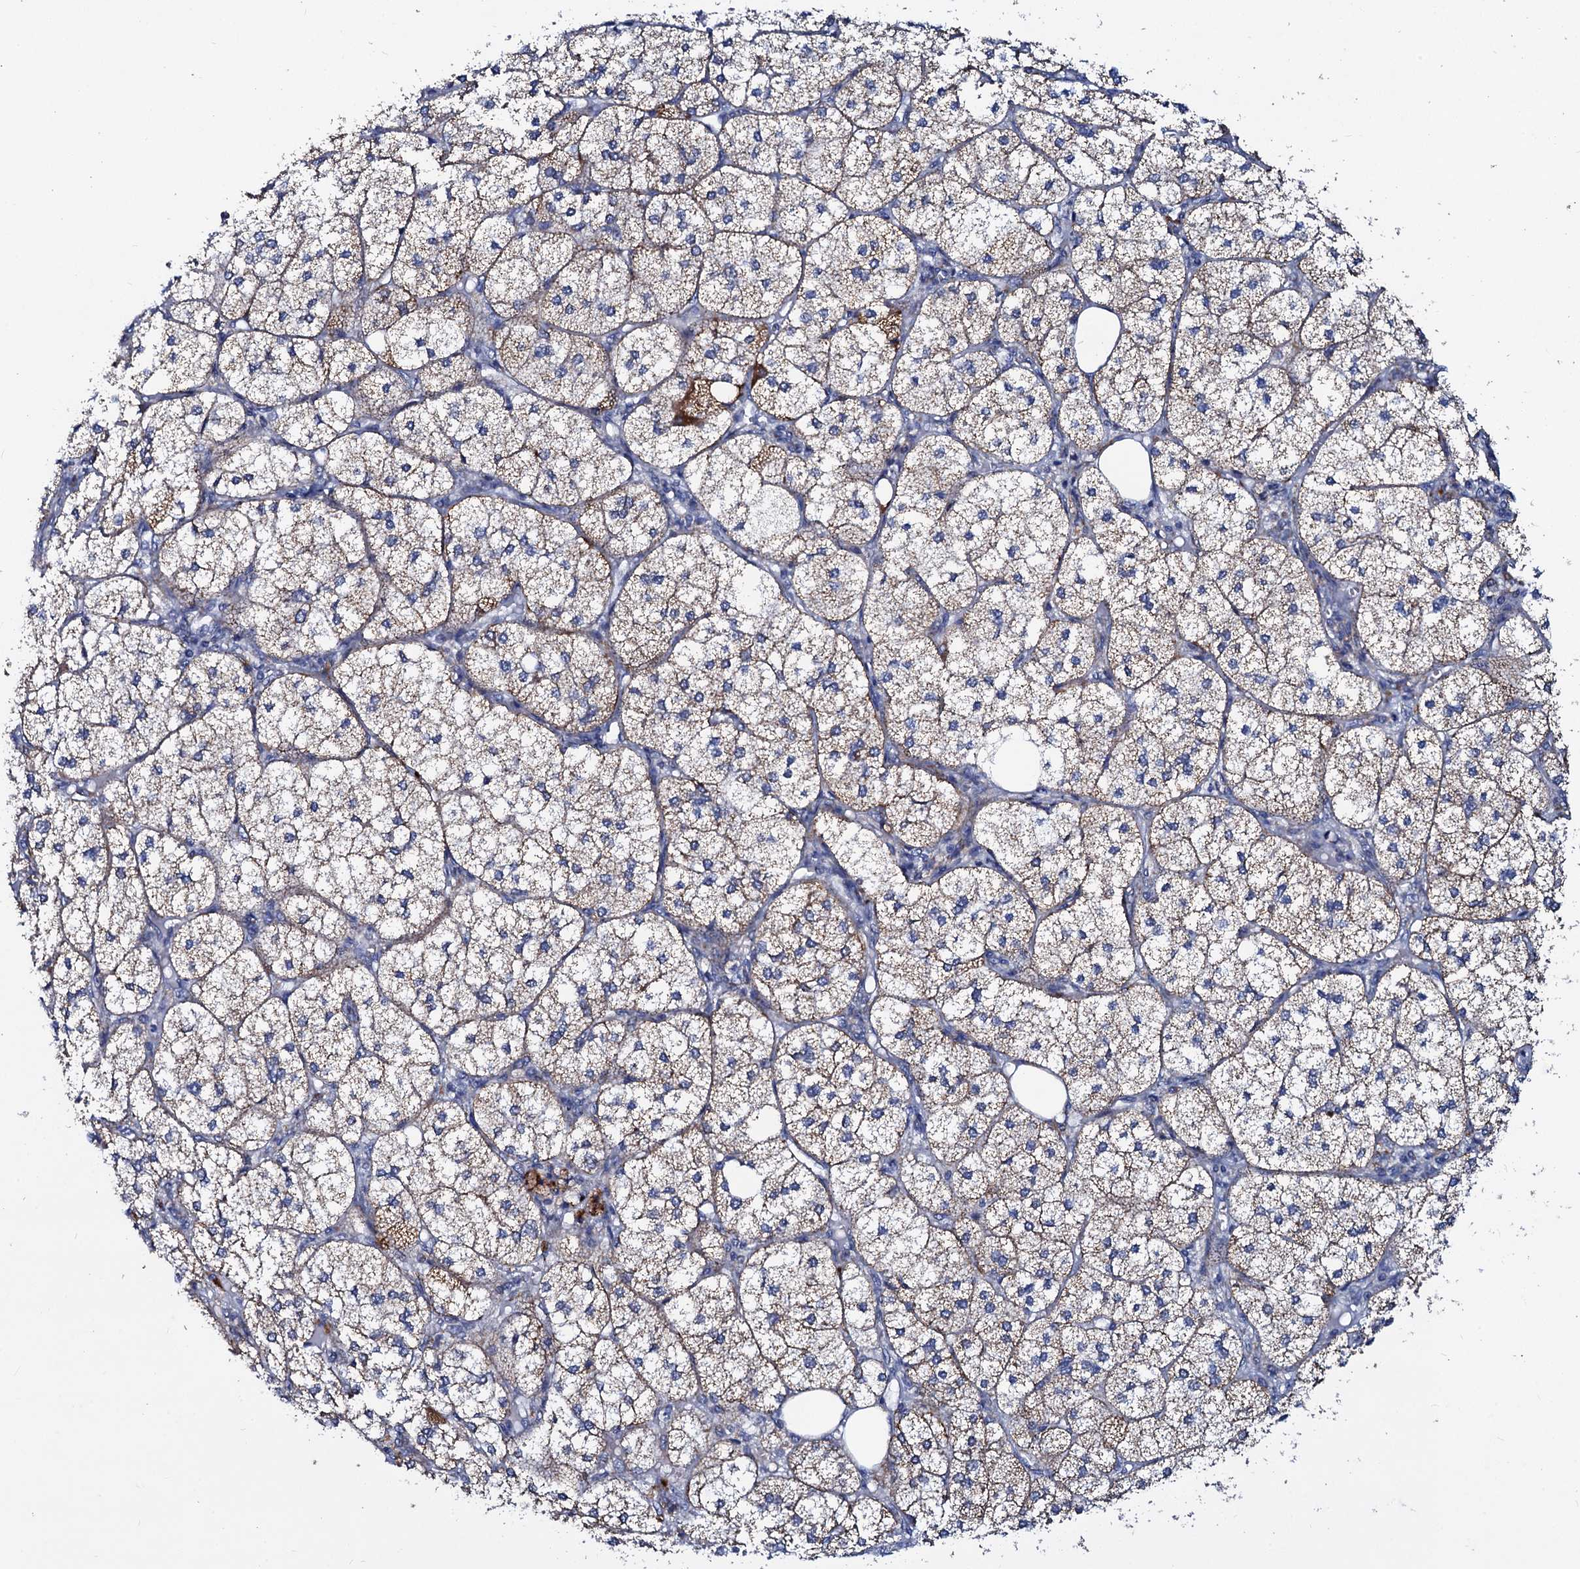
{"staining": {"intensity": "strong", "quantity": "25%-75%", "location": "cytoplasmic/membranous"}, "tissue": "adrenal gland", "cell_type": "Glandular cells", "image_type": "normal", "snomed": [{"axis": "morphology", "description": "Normal tissue, NOS"}, {"axis": "topography", "description": "Adrenal gland"}], "caption": "This is a photomicrograph of IHC staining of unremarkable adrenal gland, which shows strong positivity in the cytoplasmic/membranous of glandular cells.", "gene": "SLC37A4", "patient": {"sex": "female", "age": 61}}